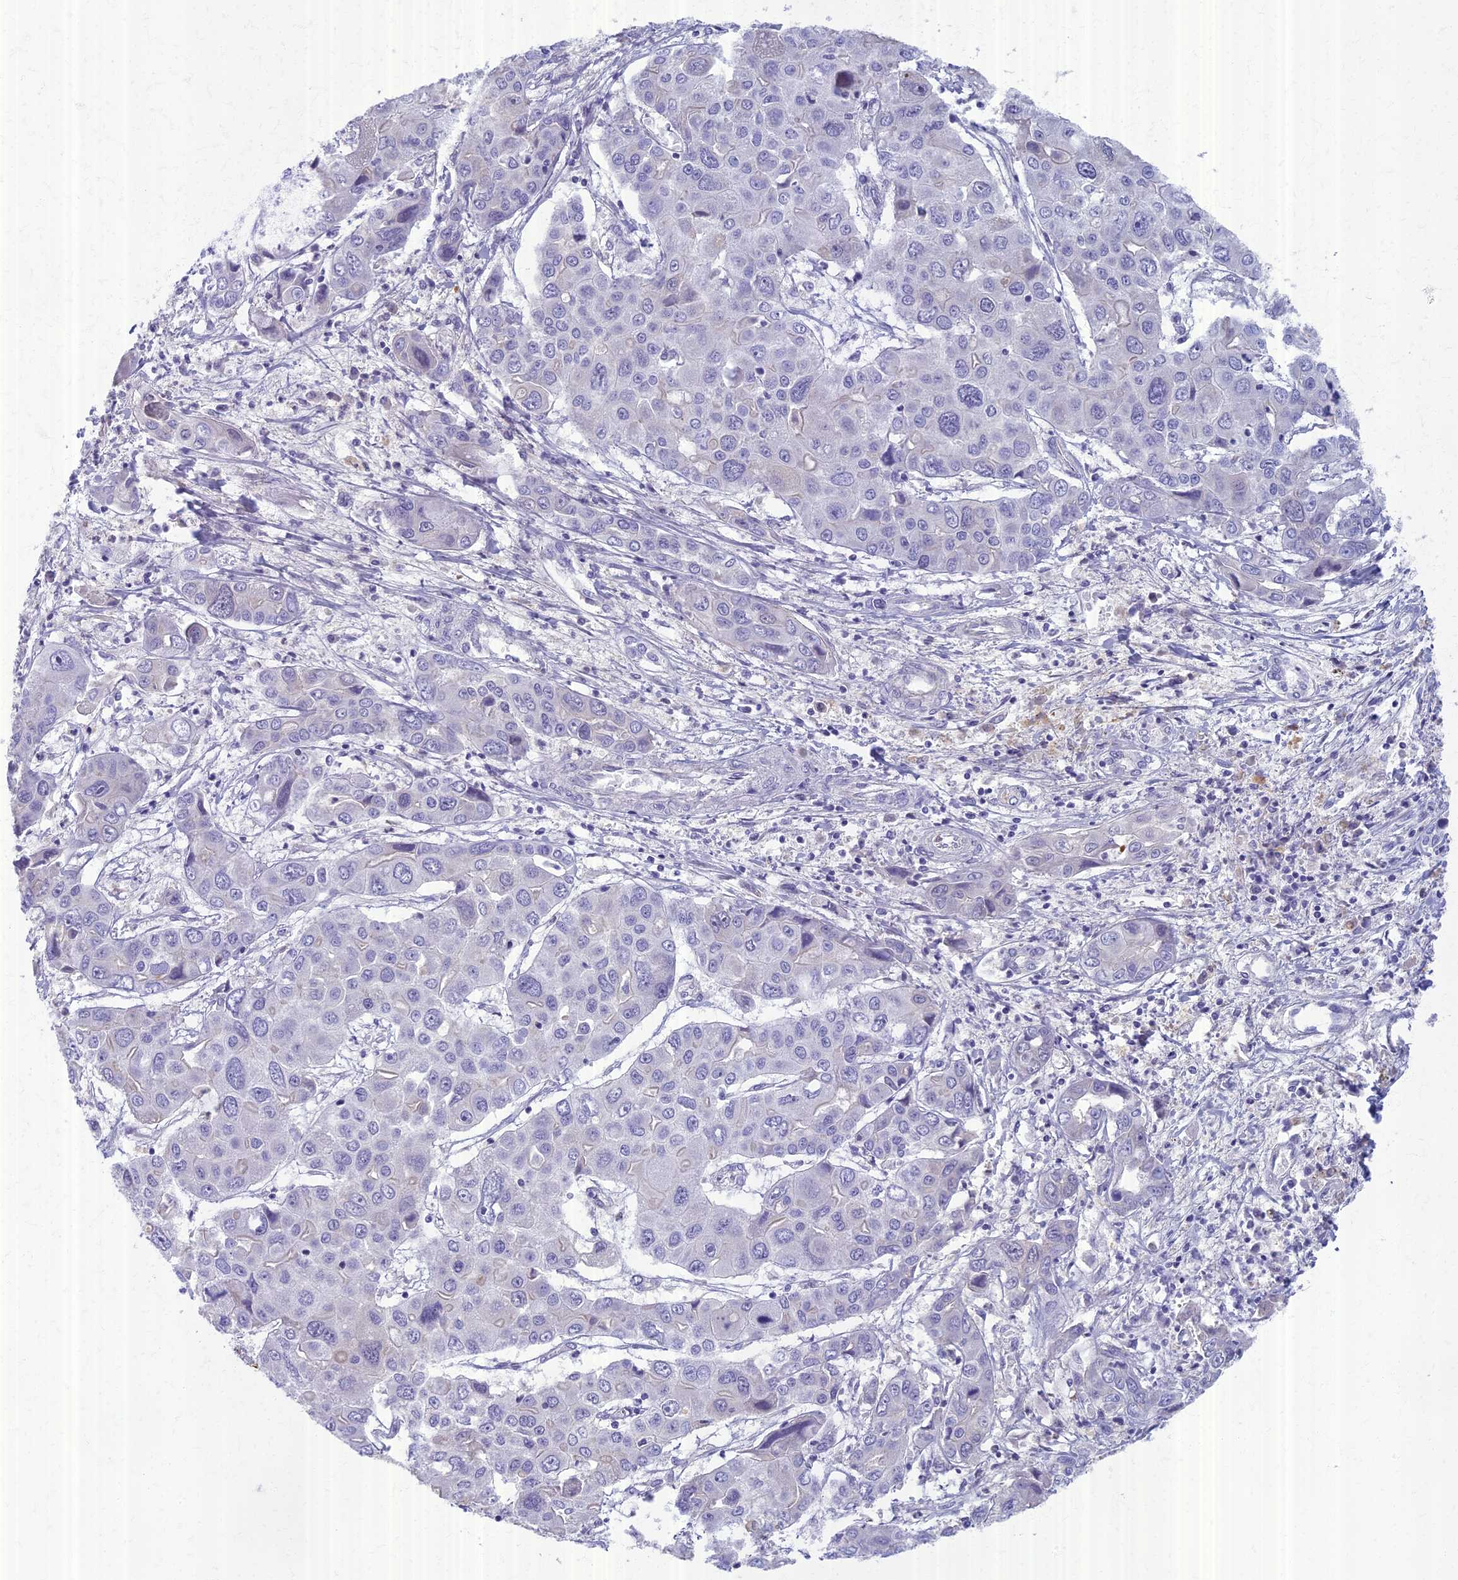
{"staining": {"intensity": "negative", "quantity": "none", "location": "none"}, "tissue": "liver cancer", "cell_type": "Tumor cells", "image_type": "cancer", "snomed": [{"axis": "morphology", "description": "Cholangiocarcinoma"}, {"axis": "topography", "description": "Liver"}], "caption": "Immunohistochemistry histopathology image of neoplastic tissue: human cholangiocarcinoma (liver) stained with DAB (3,3'-diaminobenzidine) reveals no significant protein expression in tumor cells. (DAB immunohistochemistry (IHC) visualized using brightfield microscopy, high magnification).", "gene": "AP4E1", "patient": {"sex": "male", "age": 67}}